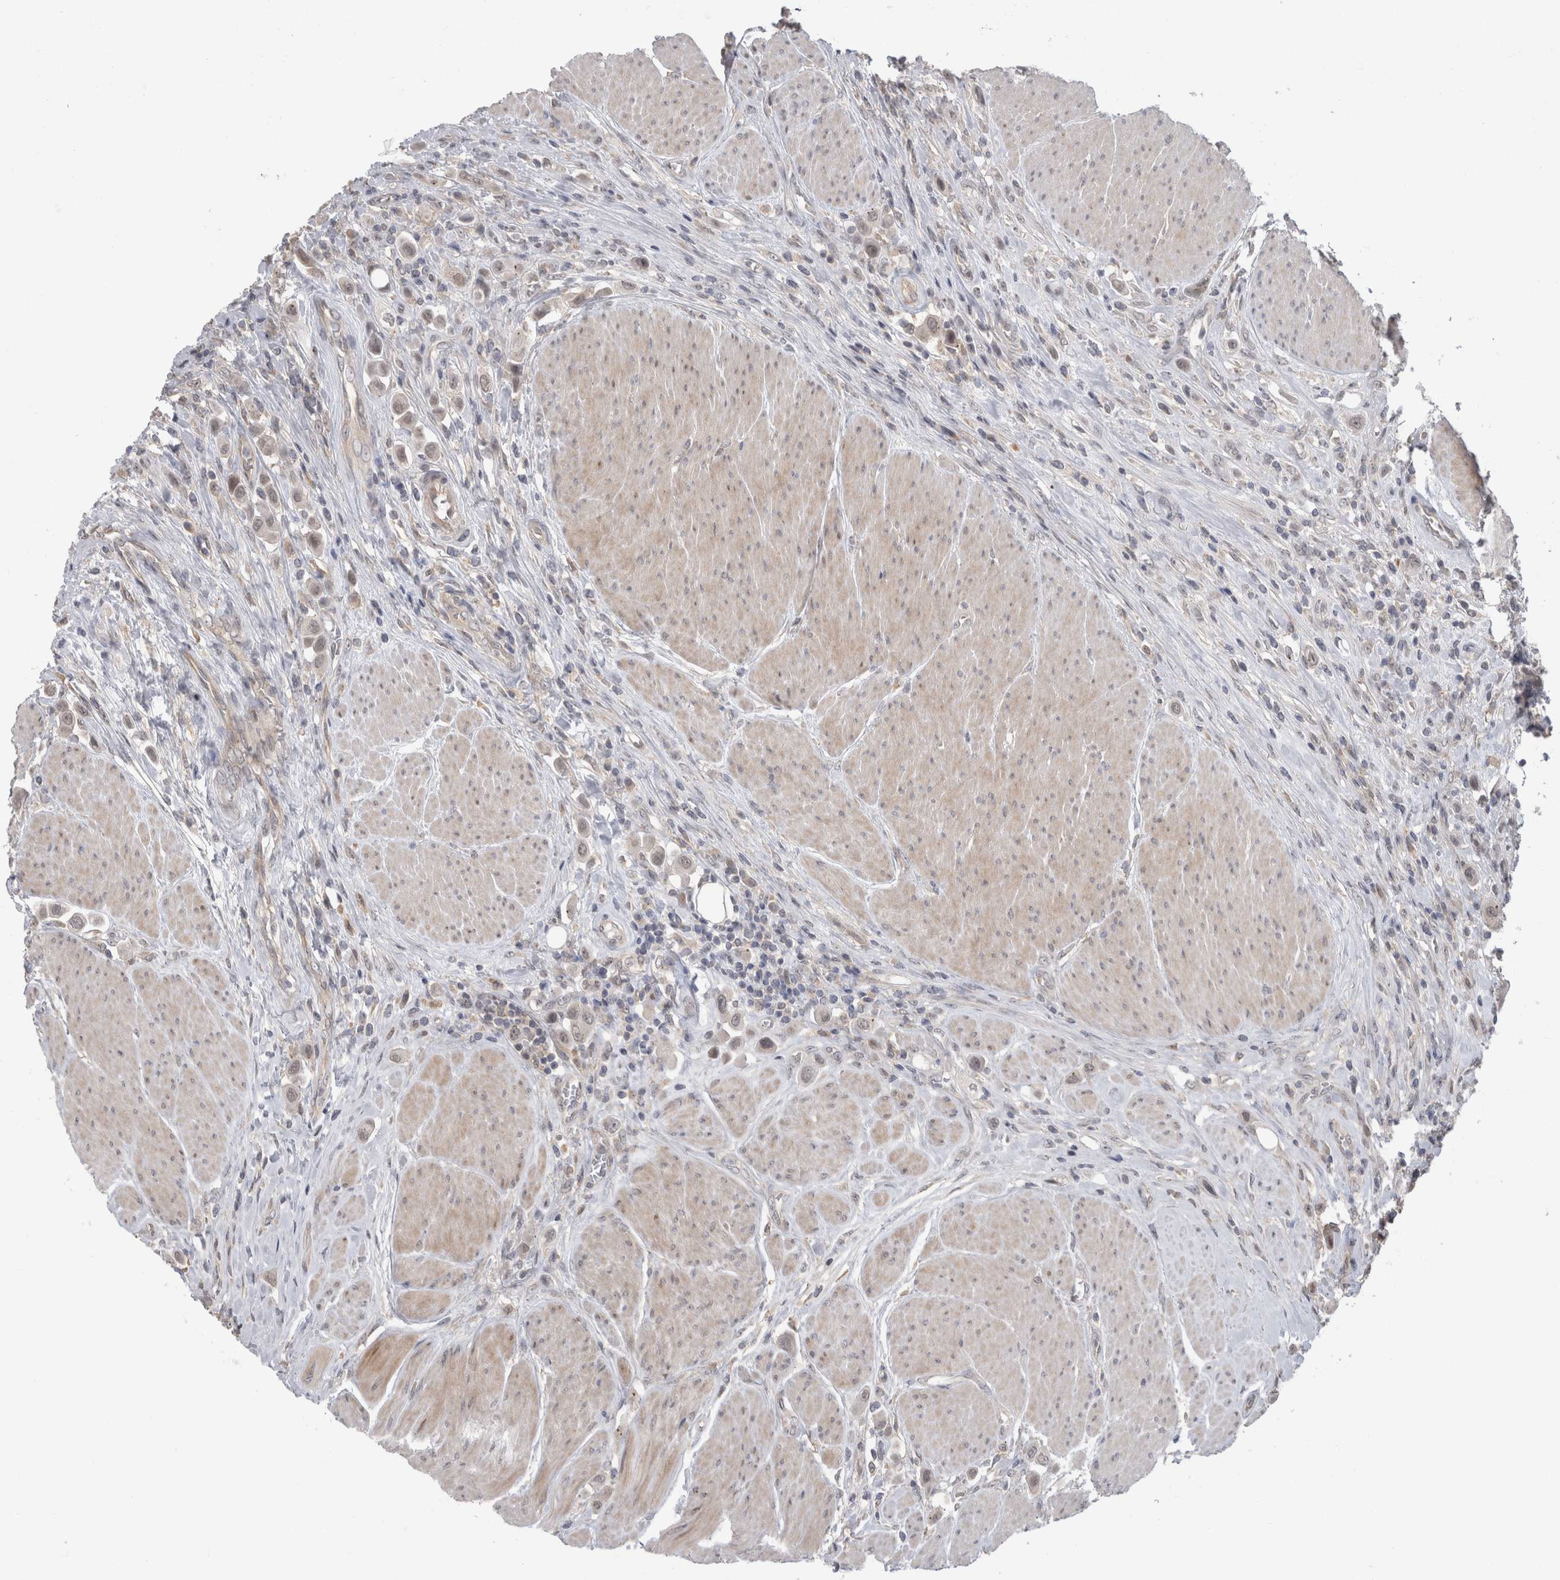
{"staining": {"intensity": "weak", "quantity": "<25%", "location": "nuclear"}, "tissue": "urothelial cancer", "cell_type": "Tumor cells", "image_type": "cancer", "snomed": [{"axis": "morphology", "description": "Urothelial carcinoma, High grade"}, {"axis": "topography", "description": "Urinary bladder"}], "caption": "Immunohistochemistry (IHC) histopathology image of neoplastic tissue: urothelial cancer stained with DAB demonstrates no significant protein staining in tumor cells.", "gene": "MTBP", "patient": {"sex": "male", "age": 50}}